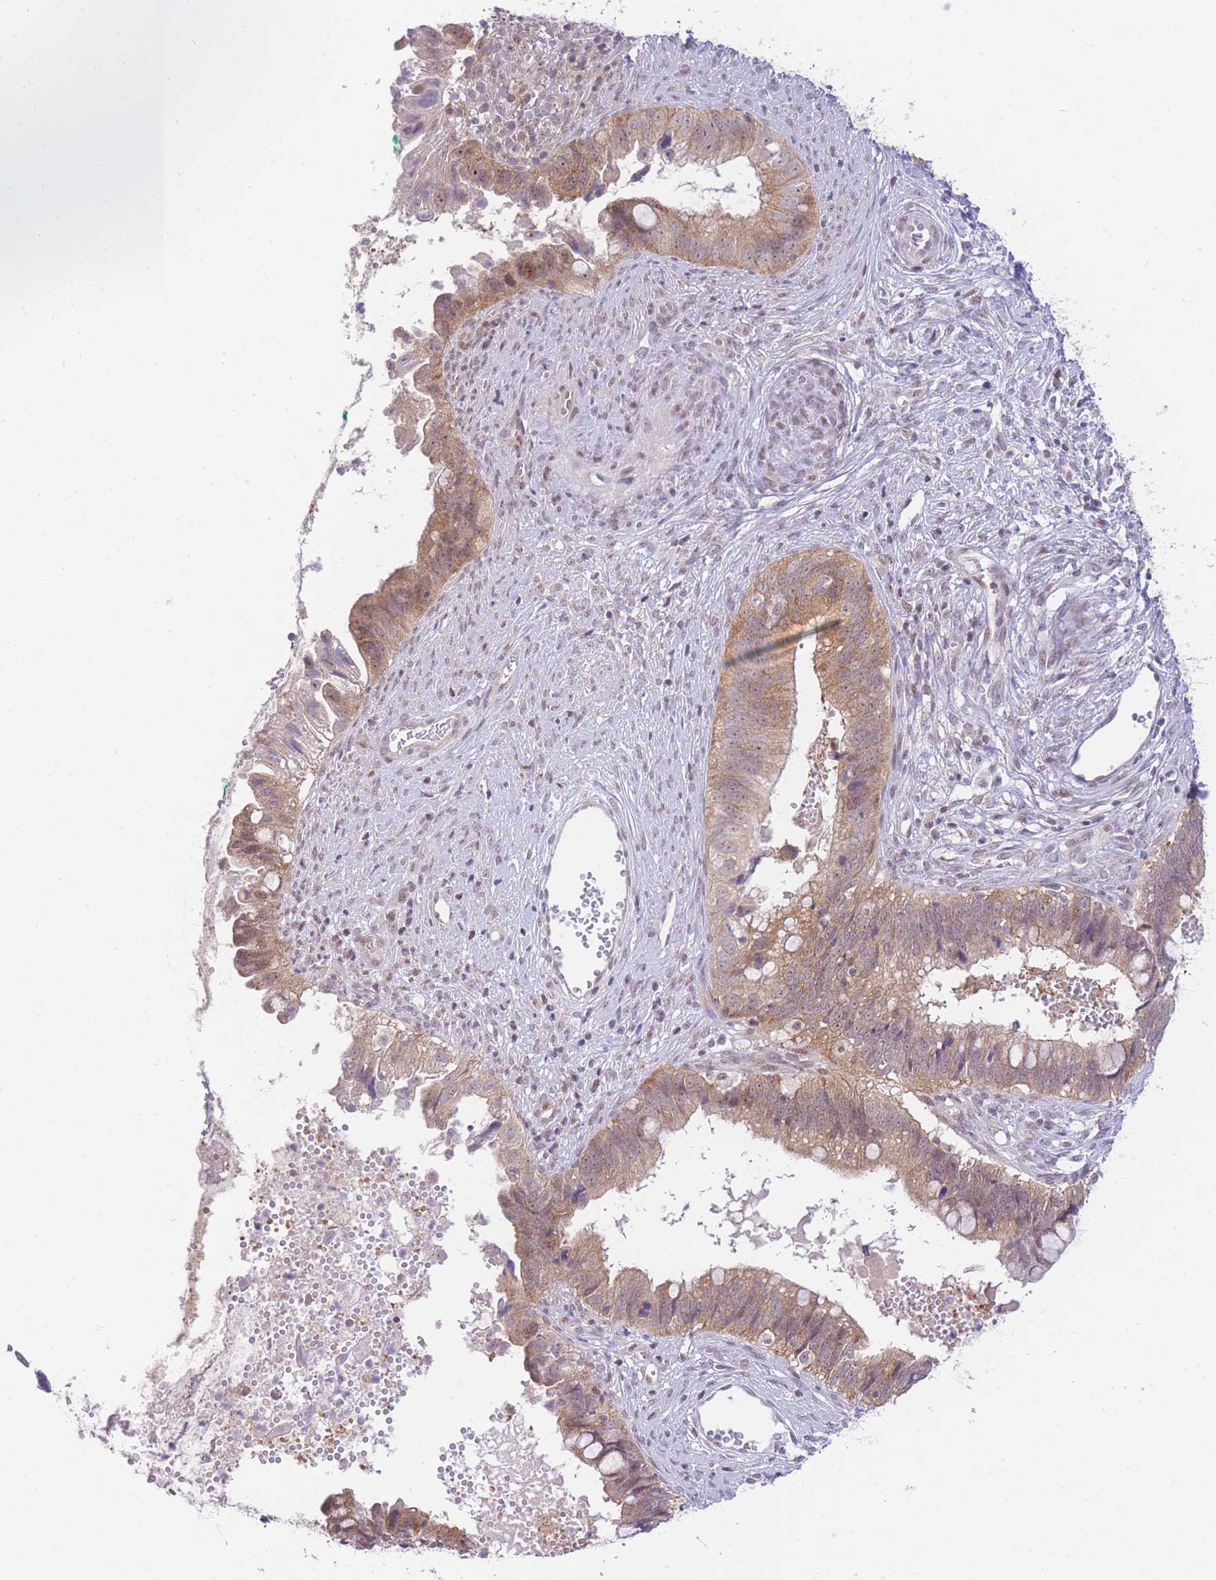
{"staining": {"intensity": "moderate", "quantity": ">75%", "location": "cytoplasmic/membranous"}, "tissue": "cervical cancer", "cell_type": "Tumor cells", "image_type": "cancer", "snomed": [{"axis": "morphology", "description": "Adenocarcinoma, NOS"}, {"axis": "topography", "description": "Cervix"}], "caption": "Immunohistochemistry (IHC) of human adenocarcinoma (cervical) reveals medium levels of moderate cytoplasmic/membranous expression in approximately >75% of tumor cells. The protein of interest is shown in brown color, while the nuclei are stained blue.", "gene": "STK39", "patient": {"sex": "female", "age": 42}}